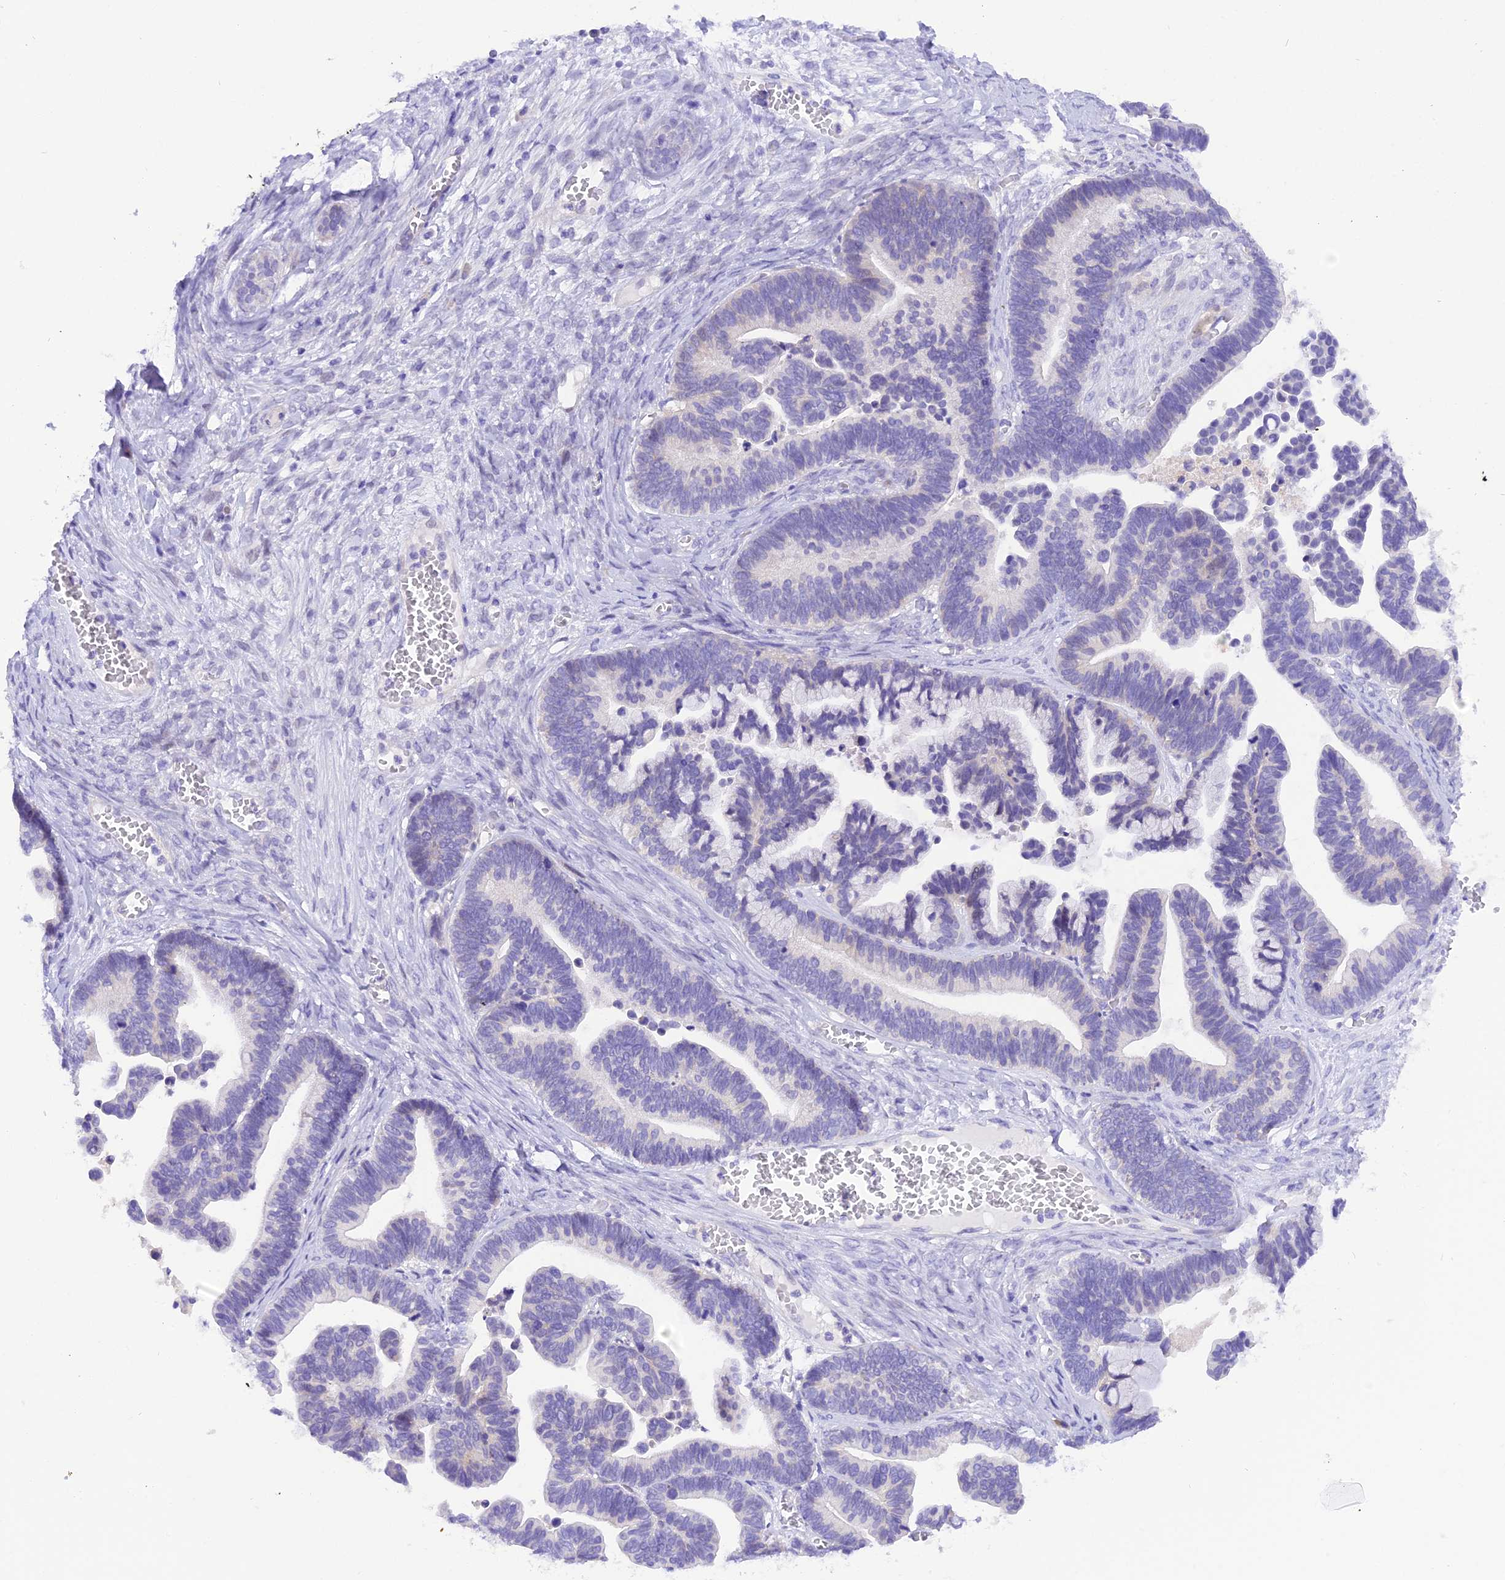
{"staining": {"intensity": "negative", "quantity": "none", "location": "none"}, "tissue": "ovarian cancer", "cell_type": "Tumor cells", "image_type": "cancer", "snomed": [{"axis": "morphology", "description": "Cystadenocarcinoma, serous, NOS"}, {"axis": "topography", "description": "Ovary"}], "caption": "Tumor cells are negative for brown protein staining in ovarian serous cystadenocarcinoma. Brightfield microscopy of immunohistochemistry (IHC) stained with DAB (brown) and hematoxylin (blue), captured at high magnification.", "gene": "COL6A5", "patient": {"sex": "female", "age": 56}}